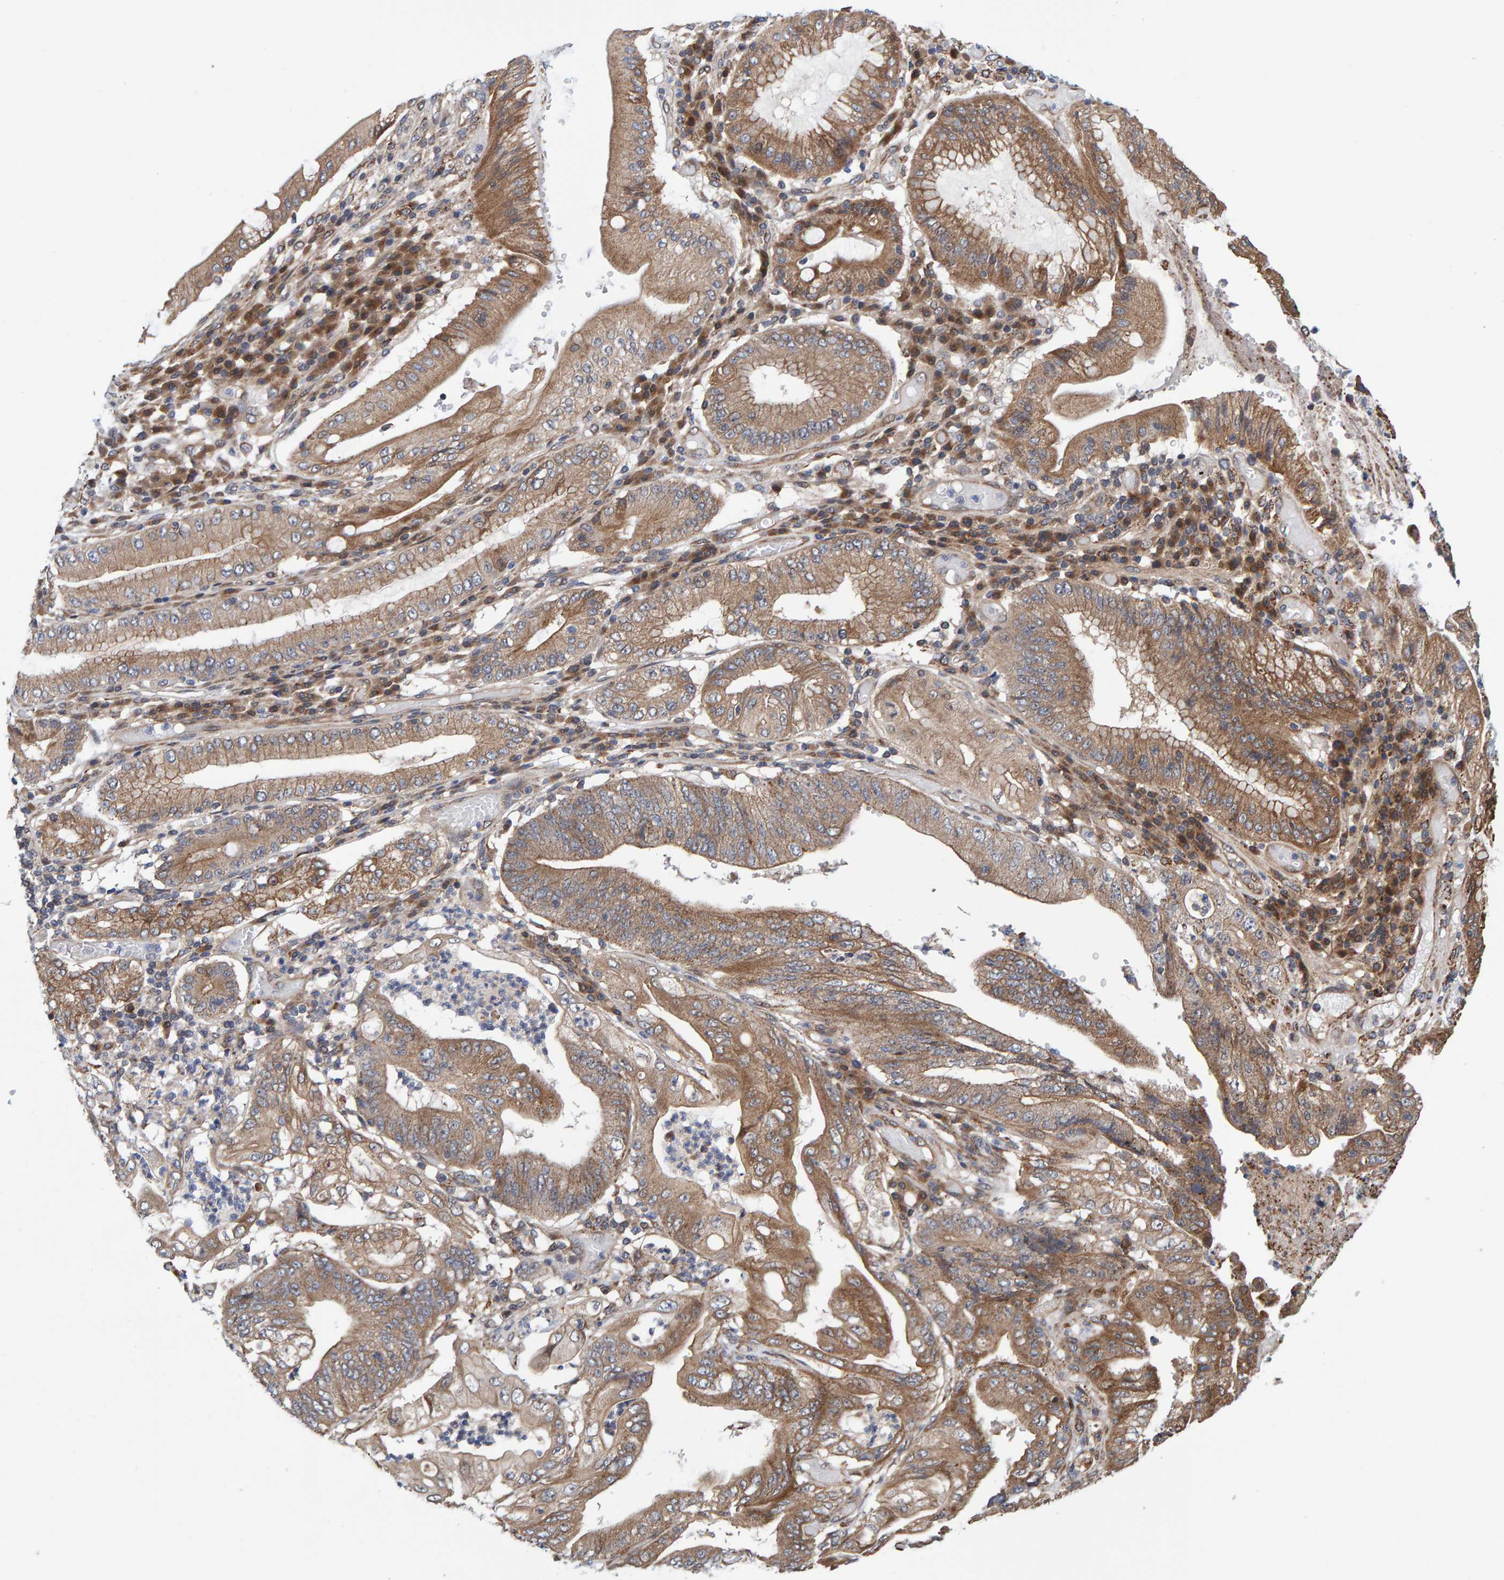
{"staining": {"intensity": "moderate", "quantity": ">75%", "location": "cytoplasmic/membranous"}, "tissue": "stomach cancer", "cell_type": "Tumor cells", "image_type": "cancer", "snomed": [{"axis": "morphology", "description": "Adenocarcinoma, NOS"}, {"axis": "topography", "description": "Stomach"}], "caption": "A micrograph of stomach cancer stained for a protein displays moderate cytoplasmic/membranous brown staining in tumor cells. (IHC, brightfield microscopy, high magnification).", "gene": "SCRN2", "patient": {"sex": "female", "age": 73}}